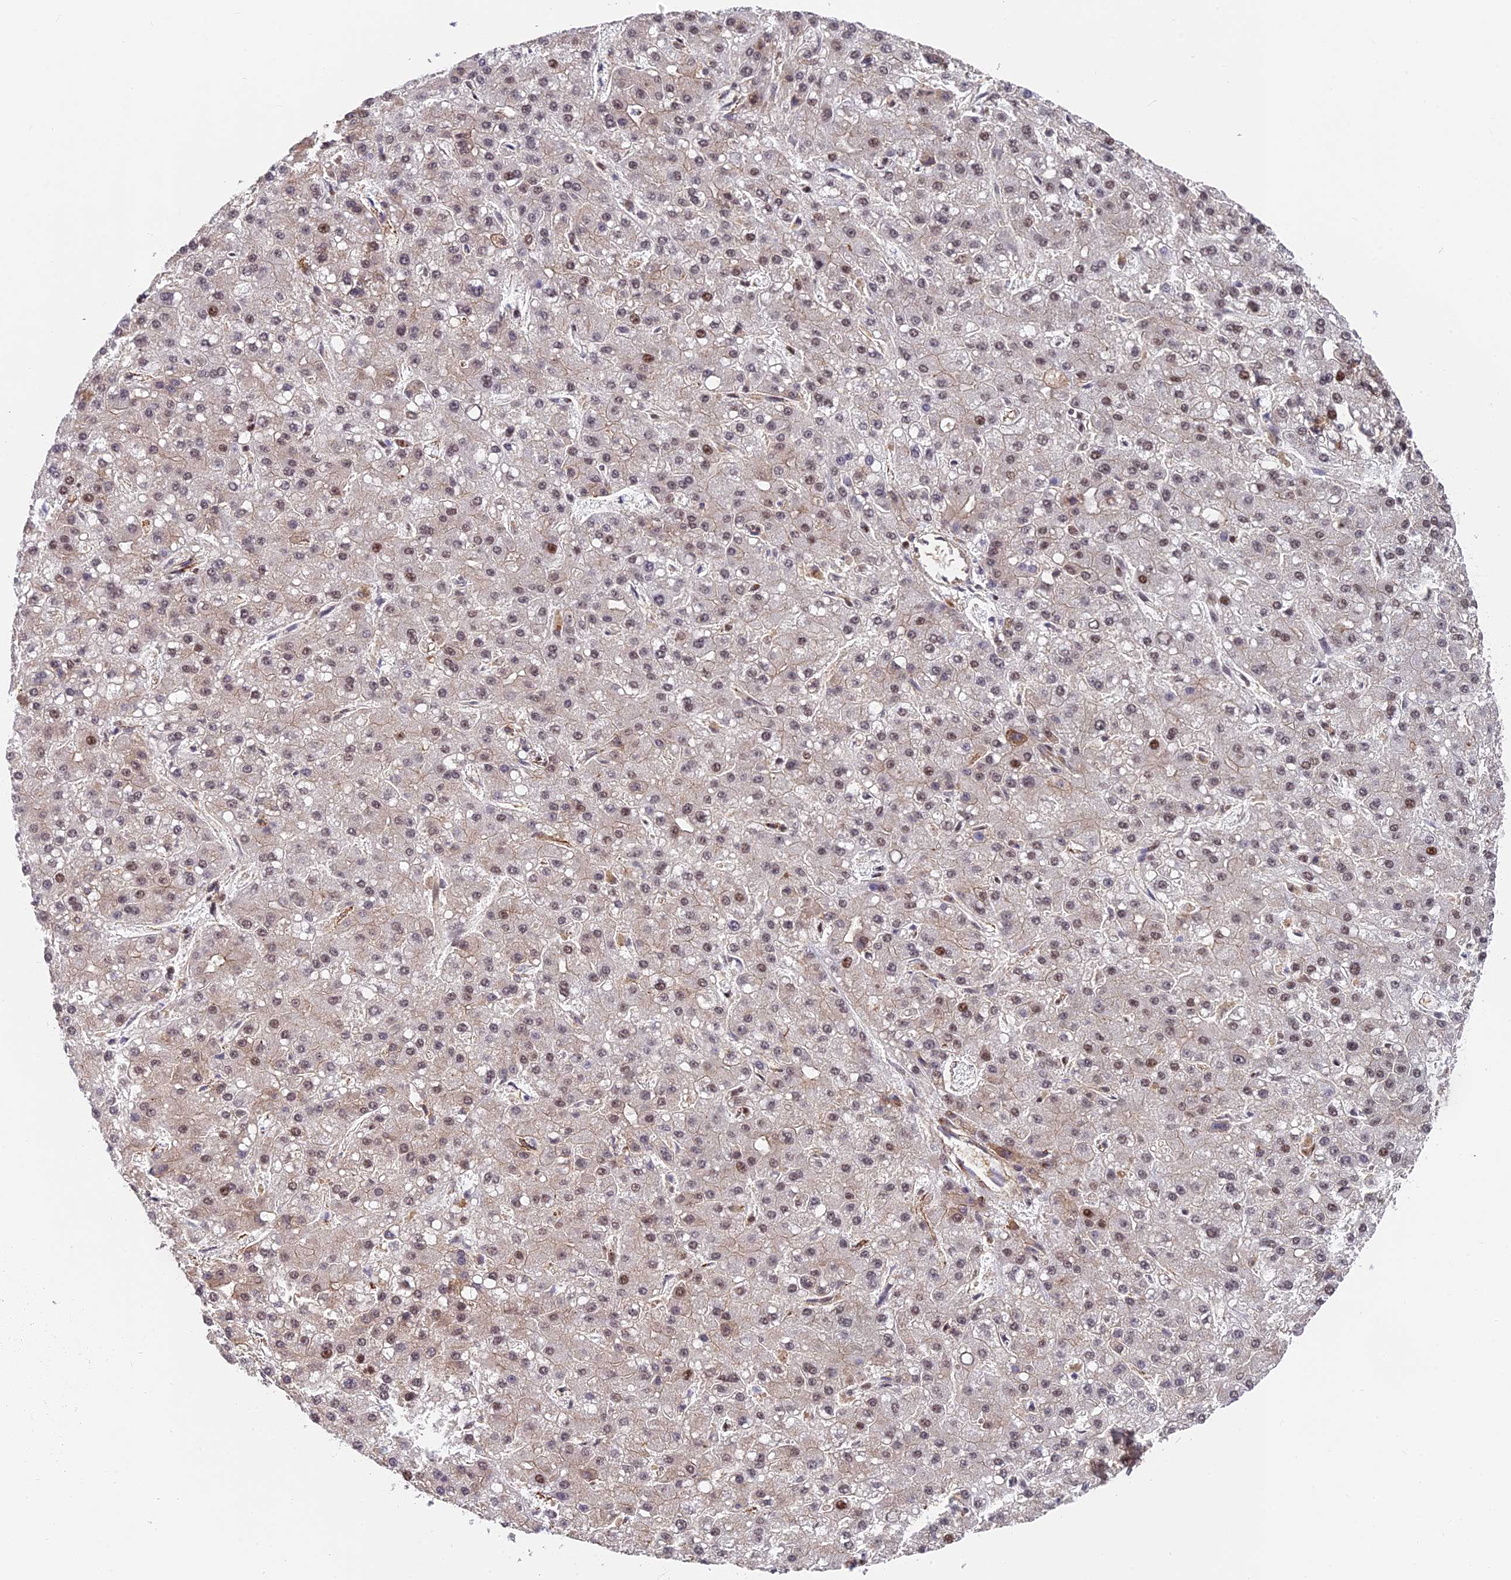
{"staining": {"intensity": "weak", "quantity": "25%-75%", "location": "nuclear"}, "tissue": "liver cancer", "cell_type": "Tumor cells", "image_type": "cancer", "snomed": [{"axis": "morphology", "description": "Carcinoma, Hepatocellular, NOS"}, {"axis": "topography", "description": "Liver"}], "caption": "Human liver hepatocellular carcinoma stained with a brown dye reveals weak nuclear positive staining in about 25%-75% of tumor cells.", "gene": "OSBPL1A", "patient": {"sex": "male", "age": 67}}